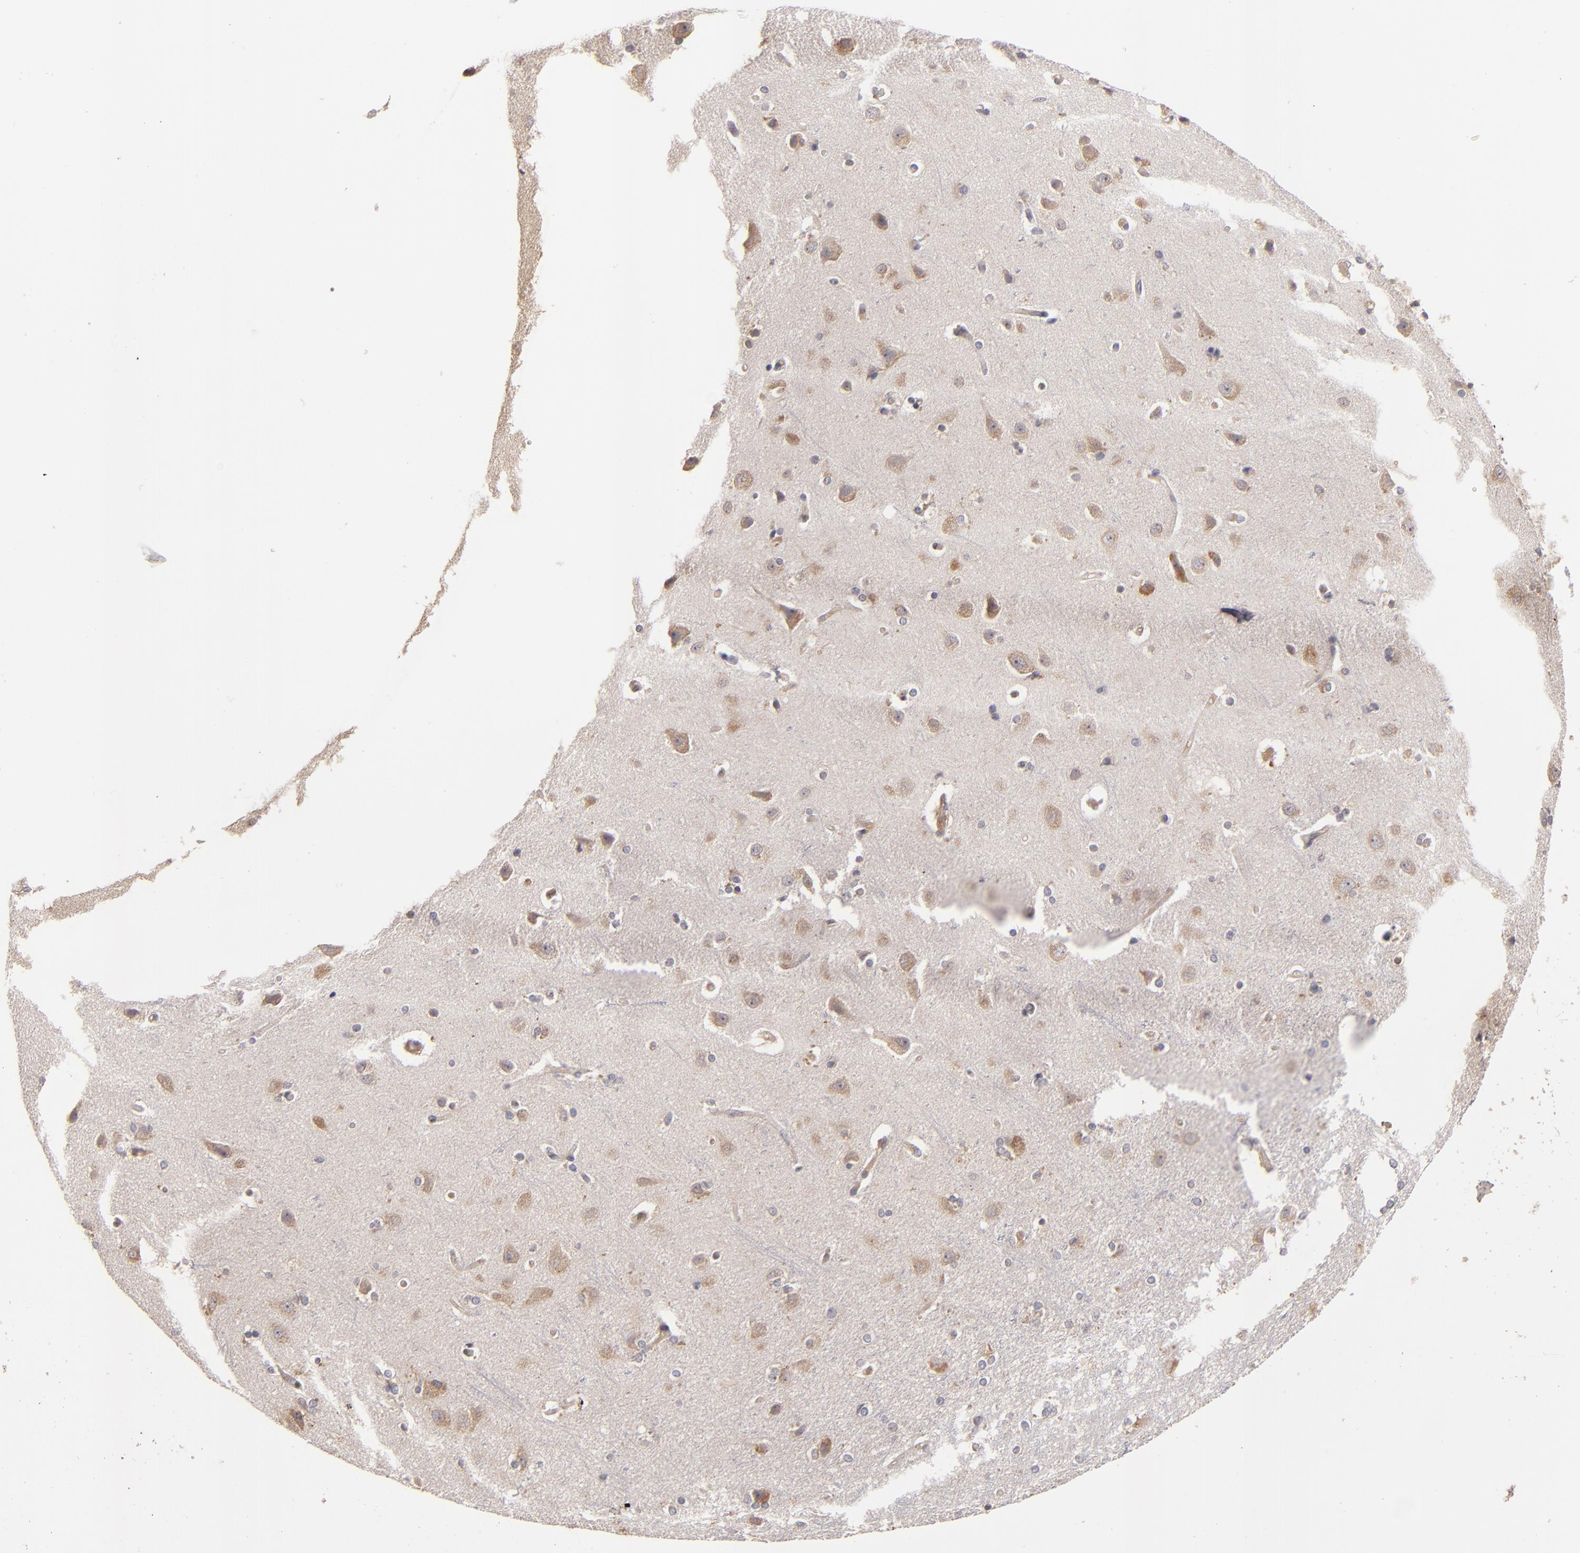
{"staining": {"intensity": "weak", "quantity": ">75%", "location": "cytoplasmic/membranous"}, "tissue": "cerebral cortex", "cell_type": "Endothelial cells", "image_type": "normal", "snomed": [{"axis": "morphology", "description": "Normal tissue, NOS"}, {"axis": "topography", "description": "Cerebral cortex"}], "caption": "Cerebral cortex was stained to show a protein in brown. There is low levels of weak cytoplasmic/membranous staining in approximately >75% of endothelial cells.", "gene": "UPF3B", "patient": {"sex": "female", "age": 54}}